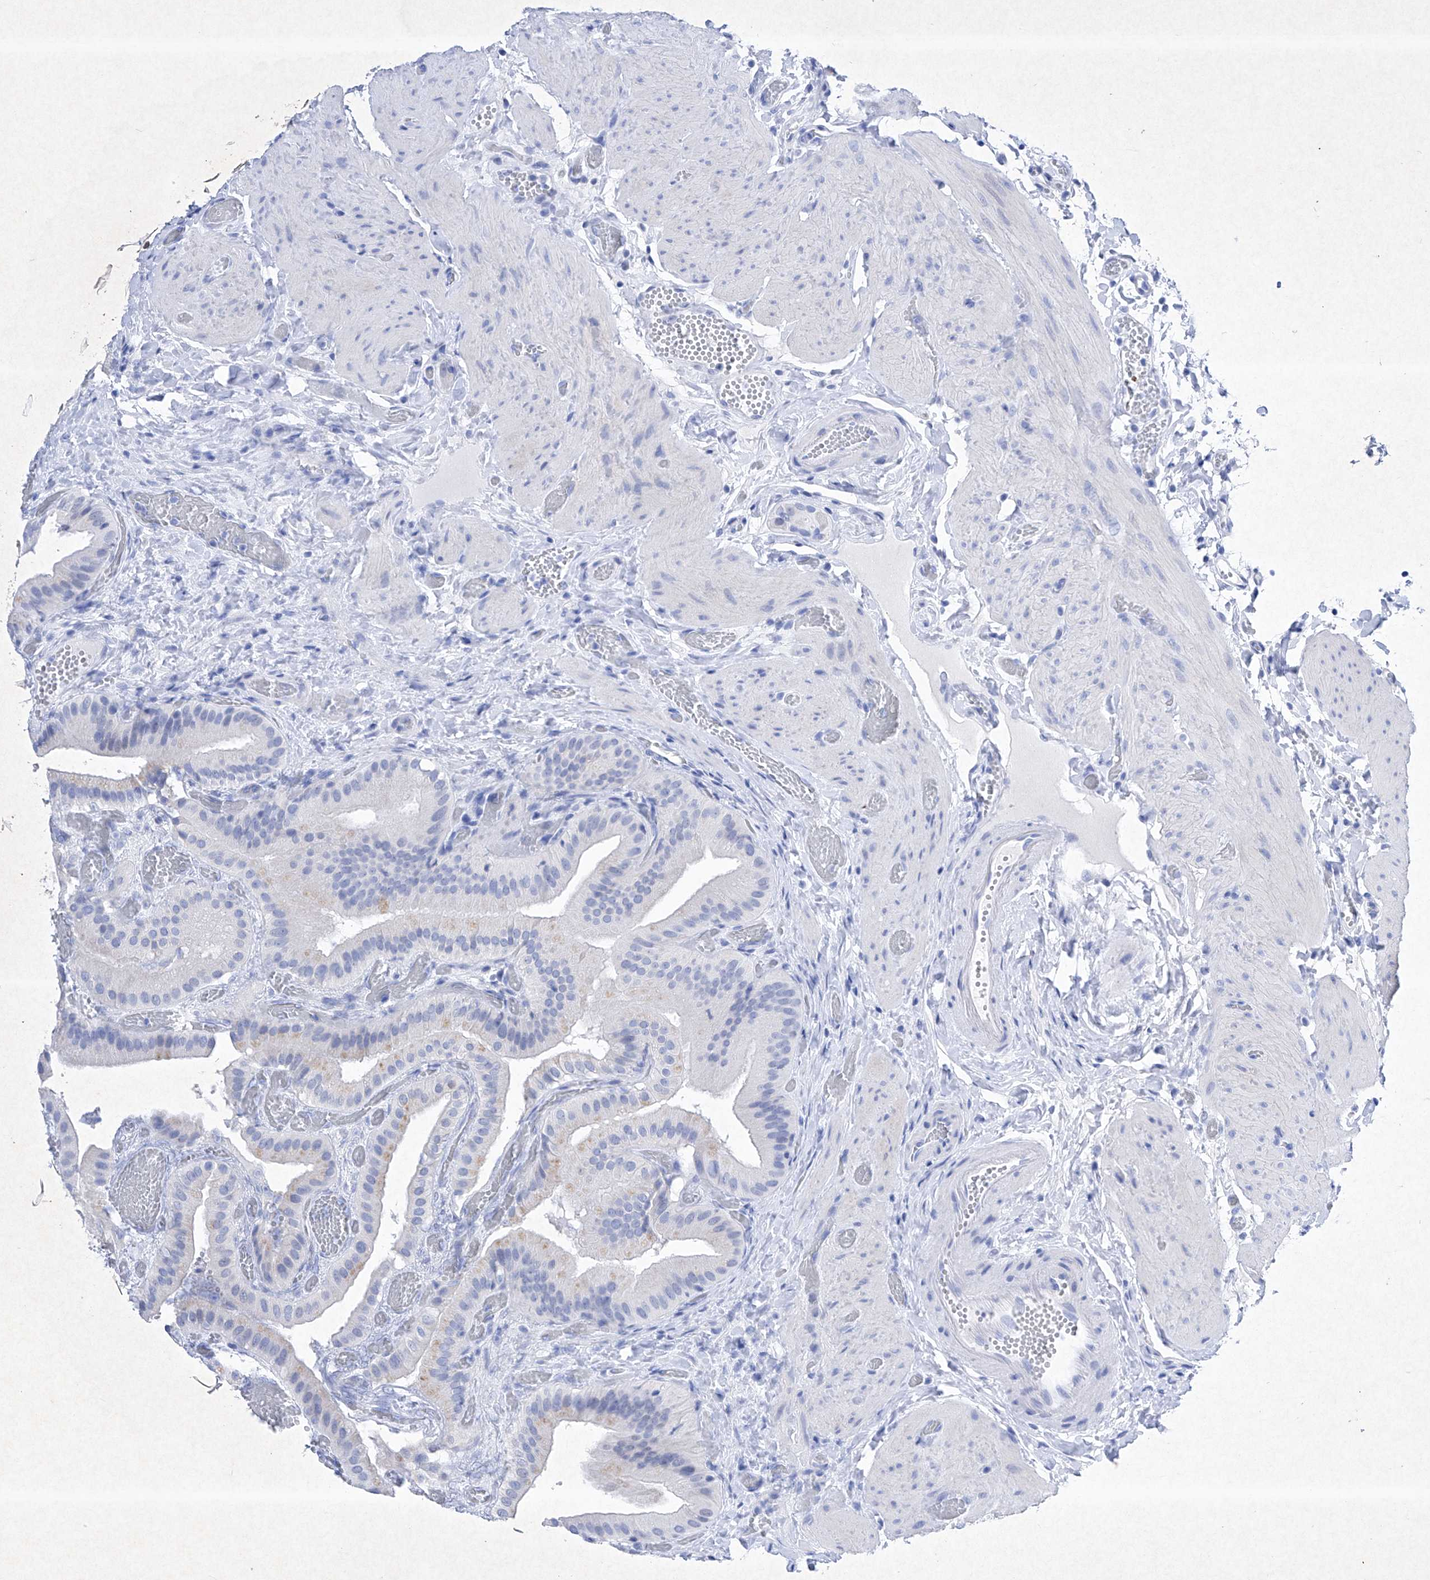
{"staining": {"intensity": "negative", "quantity": "none", "location": "none"}, "tissue": "gallbladder", "cell_type": "Glandular cells", "image_type": "normal", "snomed": [{"axis": "morphology", "description": "Normal tissue, NOS"}, {"axis": "topography", "description": "Gallbladder"}], "caption": "Immunohistochemistry image of normal gallbladder: human gallbladder stained with DAB (3,3'-diaminobenzidine) demonstrates no significant protein positivity in glandular cells. (DAB immunohistochemistry (IHC), high magnification).", "gene": "BARX2", "patient": {"sex": "female", "age": 64}}